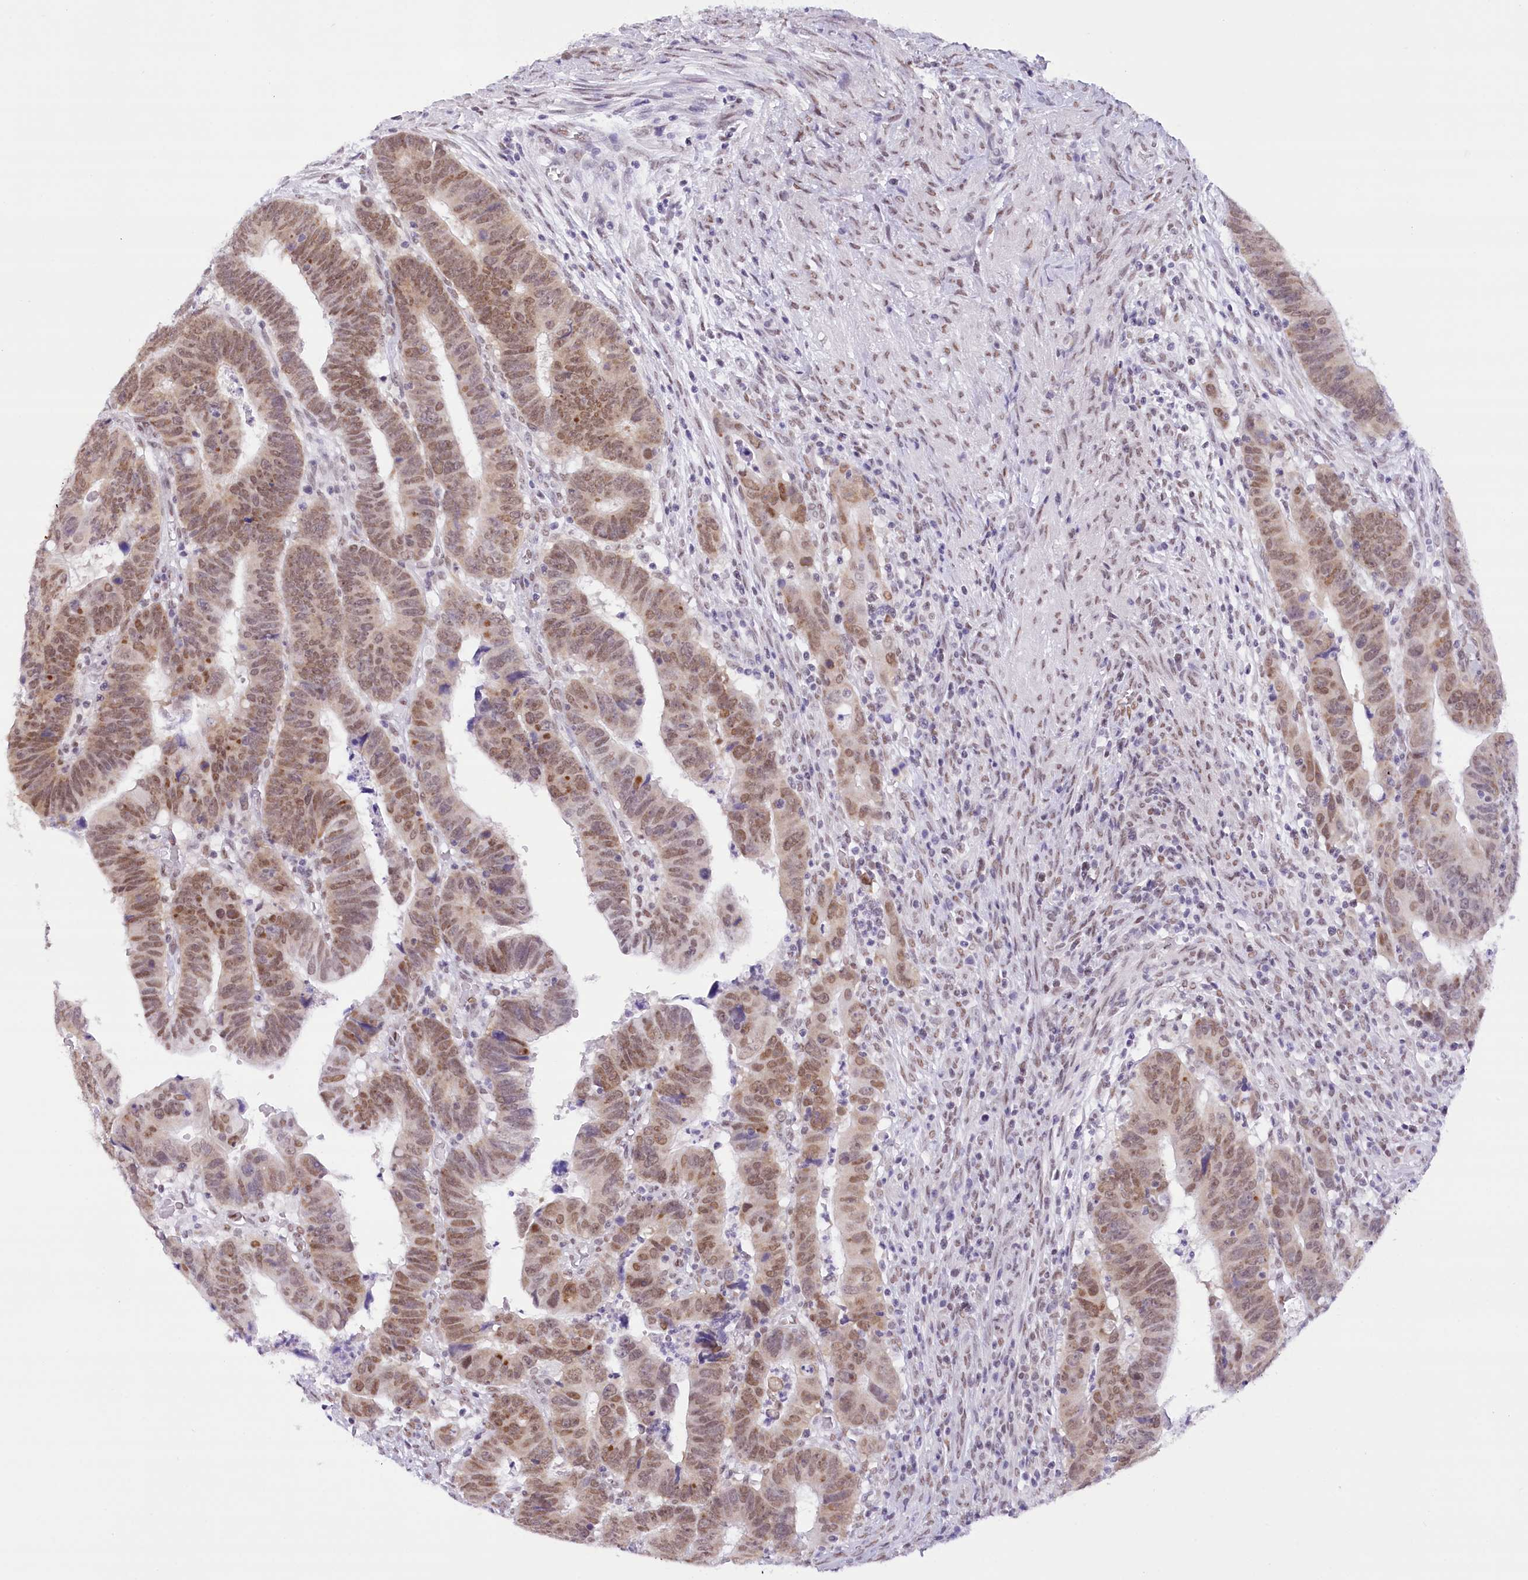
{"staining": {"intensity": "moderate", "quantity": ">75%", "location": "nuclear"}, "tissue": "colorectal cancer", "cell_type": "Tumor cells", "image_type": "cancer", "snomed": [{"axis": "morphology", "description": "Normal tissue, NOS"}, {"axis": "morphology", "description": "Adenocarcinoma, NOS"}, {"axis": "topography", "description": "Rectum"}], "caption": "This histopathology image exhibits immunohistochemistry staining of human adenocarcinoma (colorectal), with medium moderate nuclear expression in approximately >75% of tumor cells.", "gene": "HNRNPA0", "patient": {"sex": "female", "age": 65}}